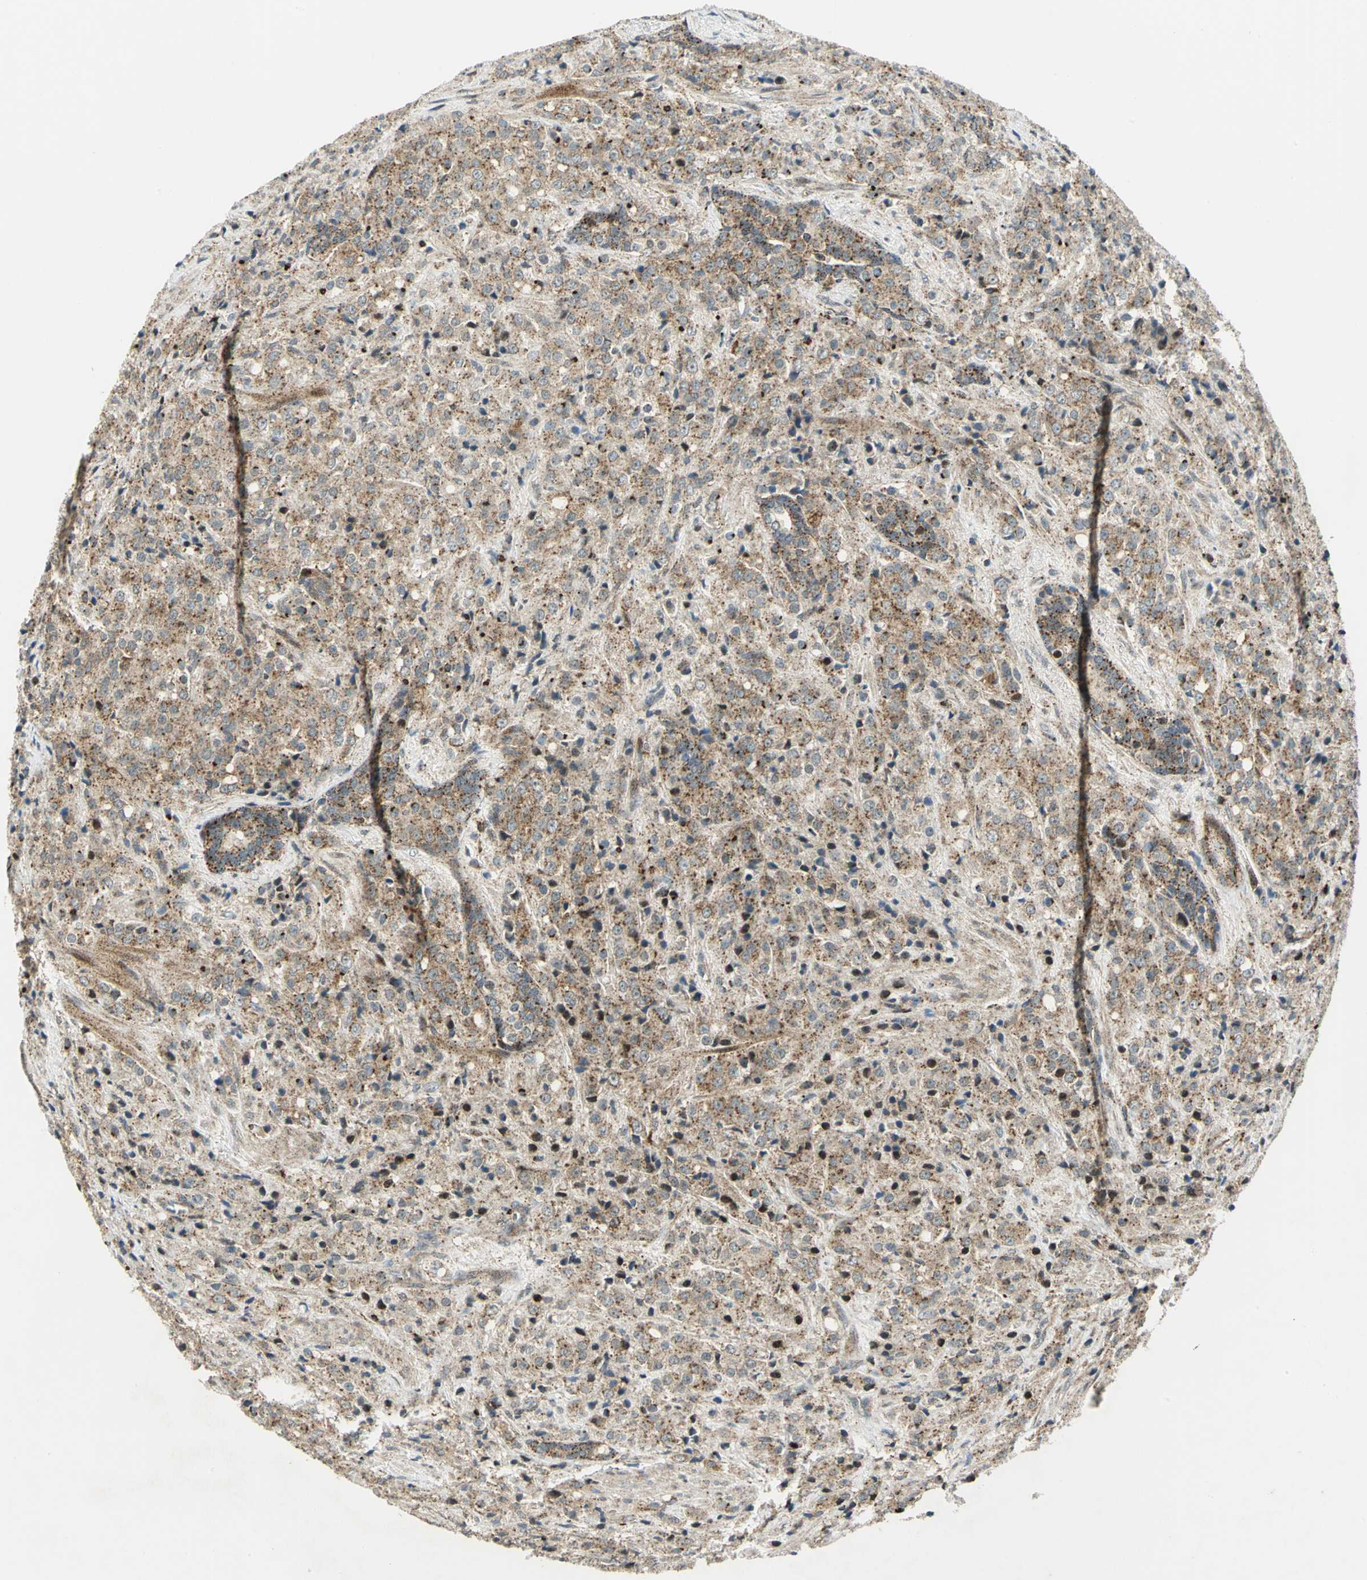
{"staining": {"intensity": "moderate", "quantity": ">75%", "location": "cytoplasmic/membranous"}, "tissue": "prostate cancer", "cell_type": "Tumor cells", "image_type": "cancer", "snomed": [{"axis": "morphology", "description": "Adenocarcinoma, Medium grade"}, {"axis": "topography", "description": "Prostate"}], "caption": "Adenocarcinoma (medium-grade) (prostate) stained for a protein (brown) demonstrates moderate cytoplasmic/membranous positive expression in about >75% of tumor cells.", "gene": "ATP6V1A", "patient": {"sex": "male", "age": 70}}